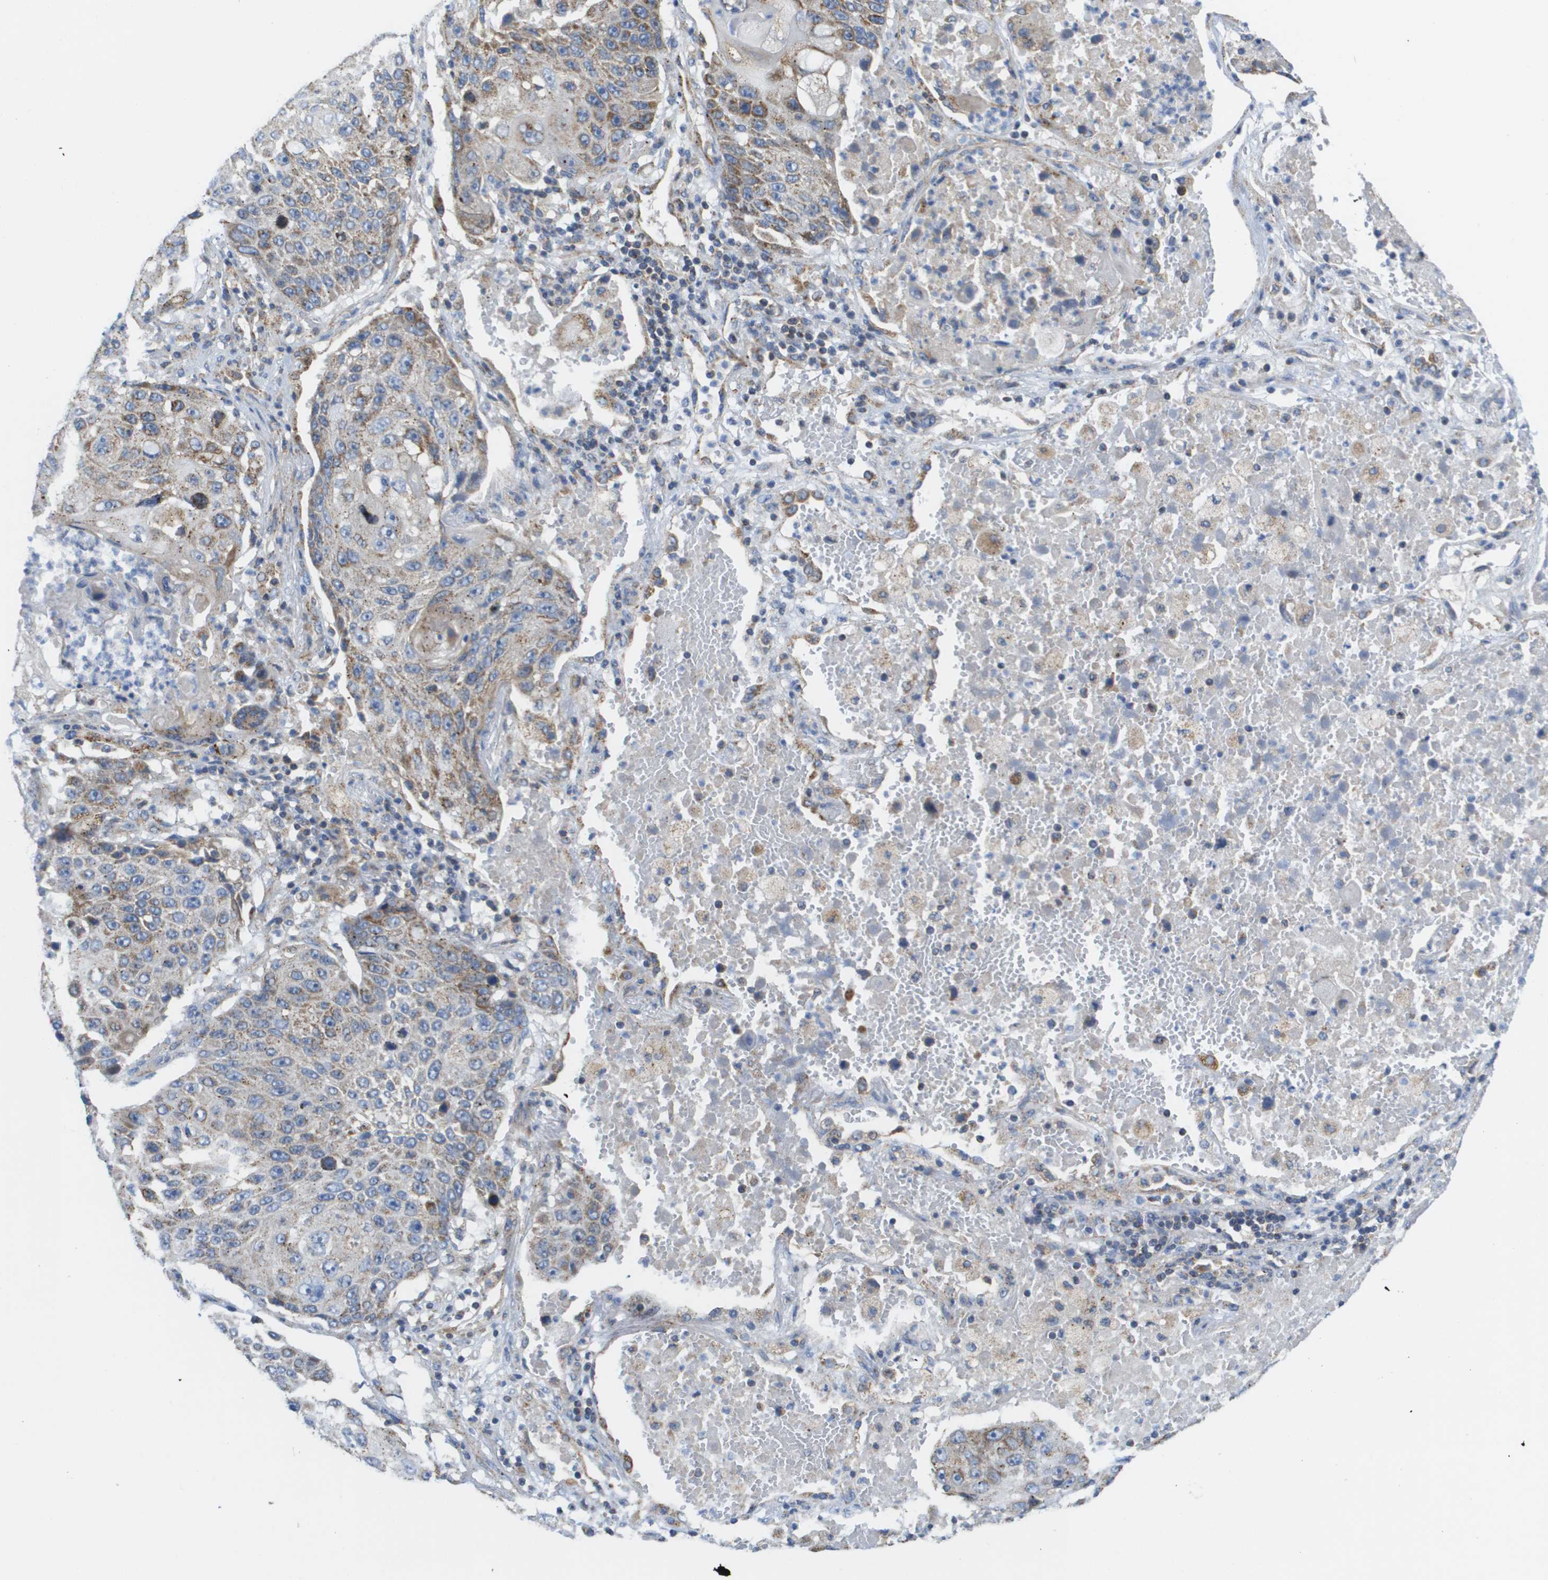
{"staining": {"intensity": "moderate", "quantity": "25%-75%", "location": "cytoplasmic/membranous"}, "tissue": "lung cancer", "cell_type": "Tumor cells", "image_type": "cancer", "snomed": [{"axis": "morphology", "description": "Squamous cell carcinoma, NOS"}, {"axis": "topography", "description": "Lung"}], "caption": "Moderate cytoplasmic/membranous positivity for a protein is appreciated in about 25%-75% of tumor cells of lung cancer (squamous cell carcinoma) using IHC.", "gene": "FIS1", "patient": {"sex": "male", "age": 61}}